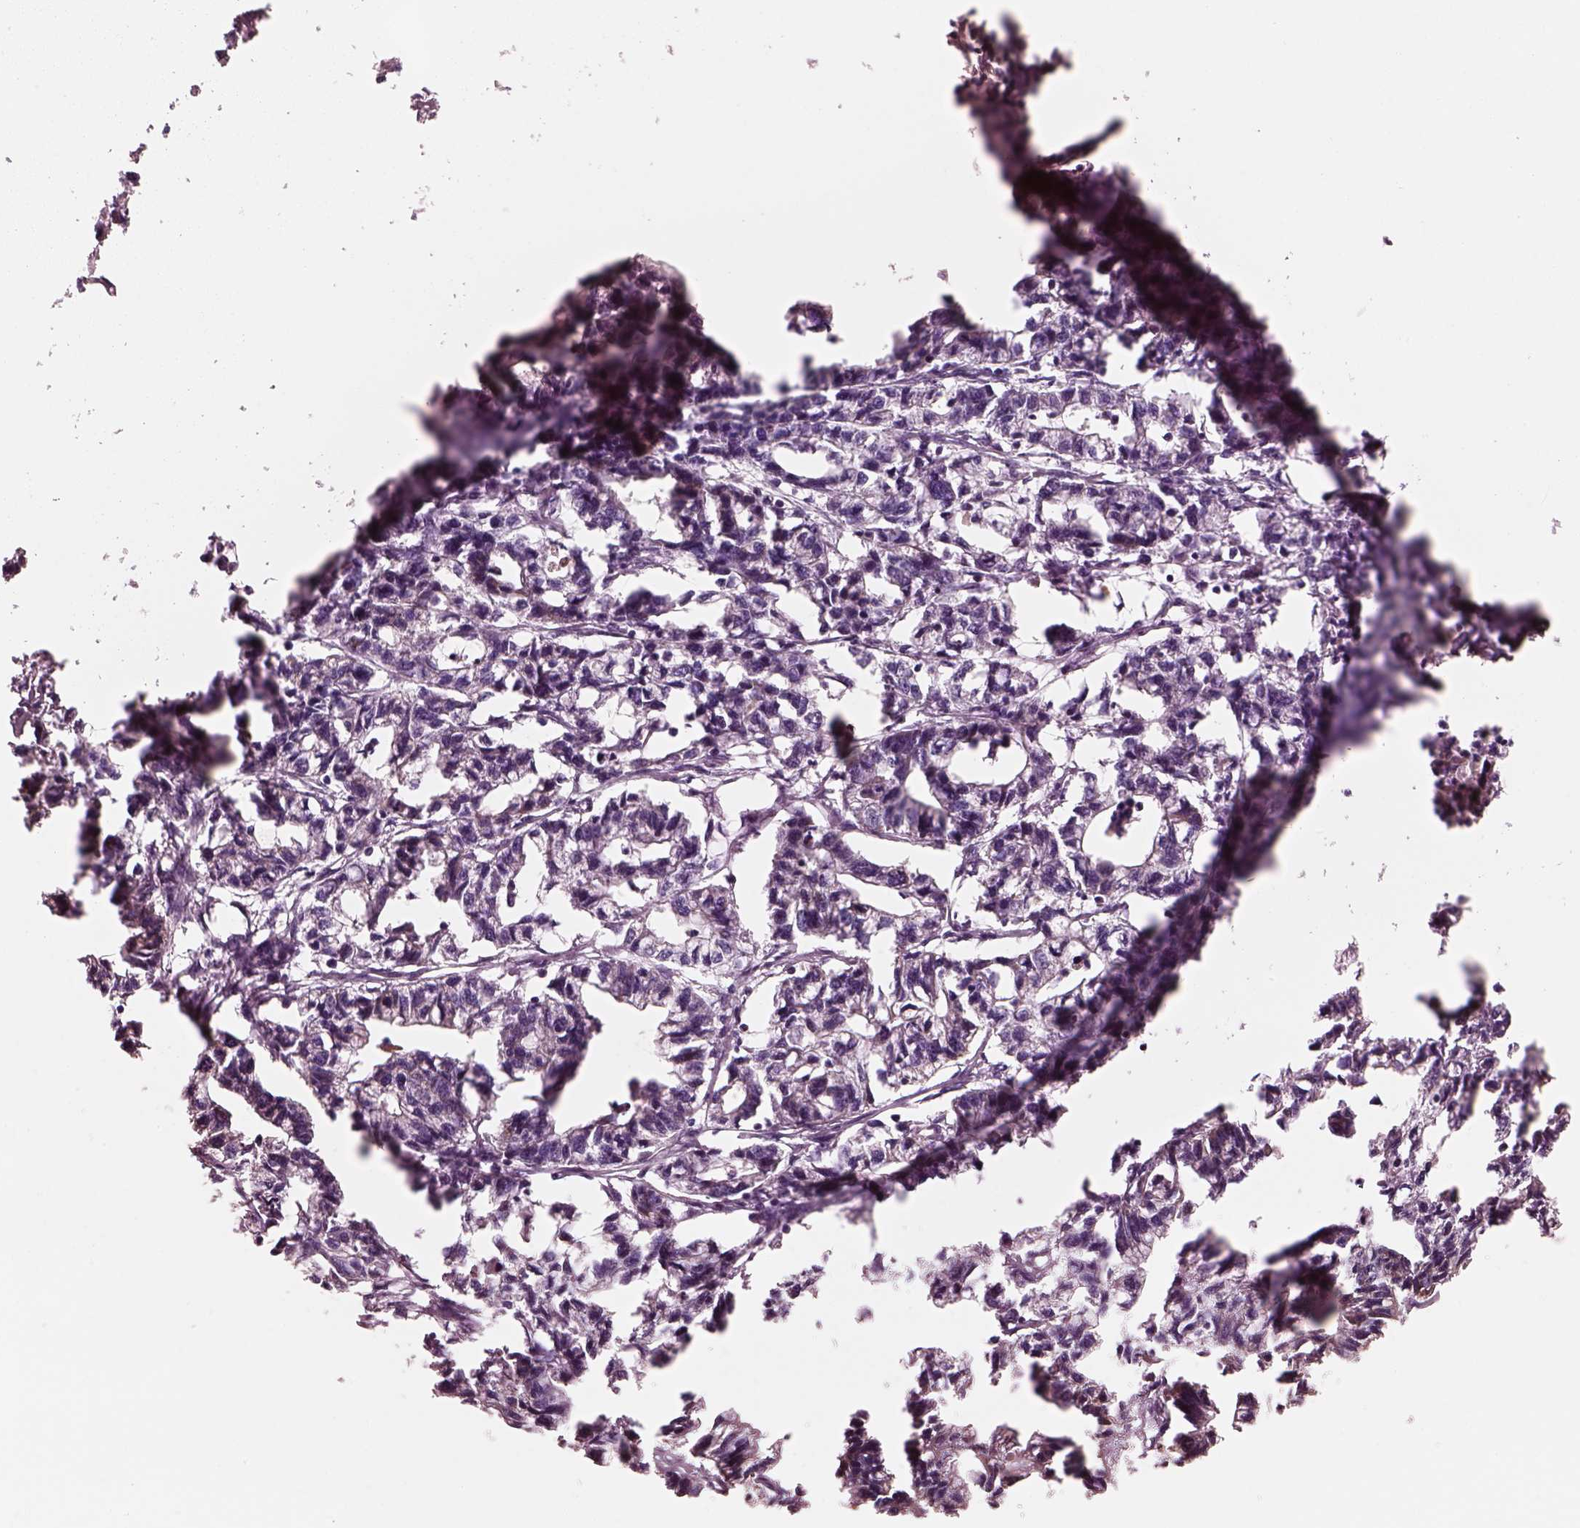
{"staining": {"intensity": "negative", "quantity": "none", "location": "none"}, "tissue": "stomach cancer", "cell_type": "Tumor cells", "image_type": "cancer", "snomed": [{"axis": "morphology", "description": "Adenocarcinoma, NOS"}, {"axis": "topography", "description": "Stomach"}], "caption": "The photomicrograph displays no staining of tumor cells in adenocarcinoma (stomach).", "gene": "ELAPOR1", "patient": {"sex": "male", "age": 83}}